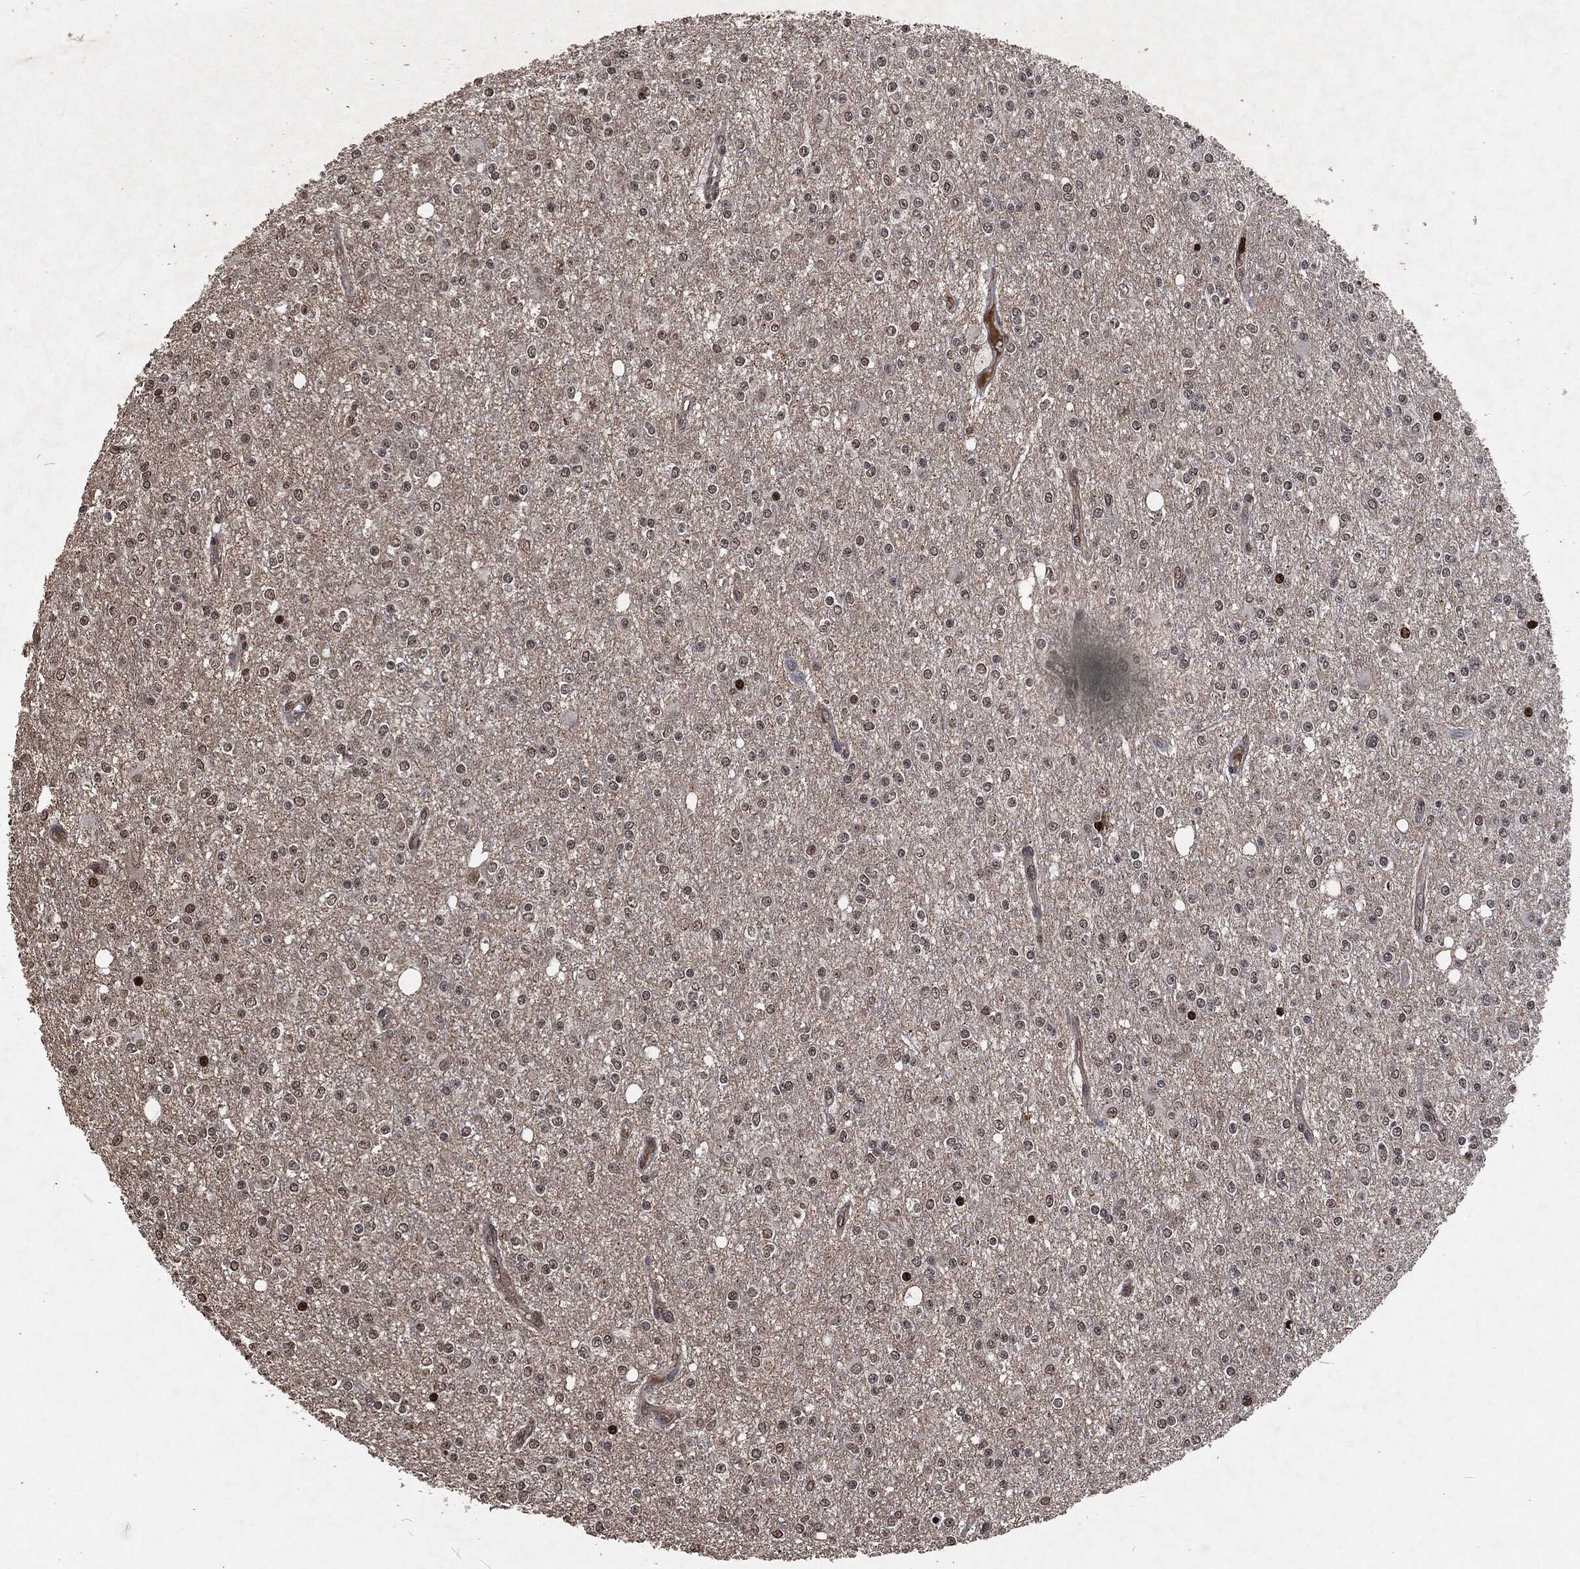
{"staining": {"intensity": "moderate", "quantity": "25%-75%", "location": "nuclear"}, "tissue": "glioma", "cell_type": "Tumor cells", "image_type": "cancer", "snomed": [{"axis": "morphology", "description": "Glioma, malignant, Low grade"}, {"axis": "topography", "description": "Brain"}], "caption": "A brown stain labels moderate nuclear expression of a protein in malignant glioma (low-grade) tumor cells.", "gene": "SNAI1", "patient": {"sex": "female", "age": 45}}